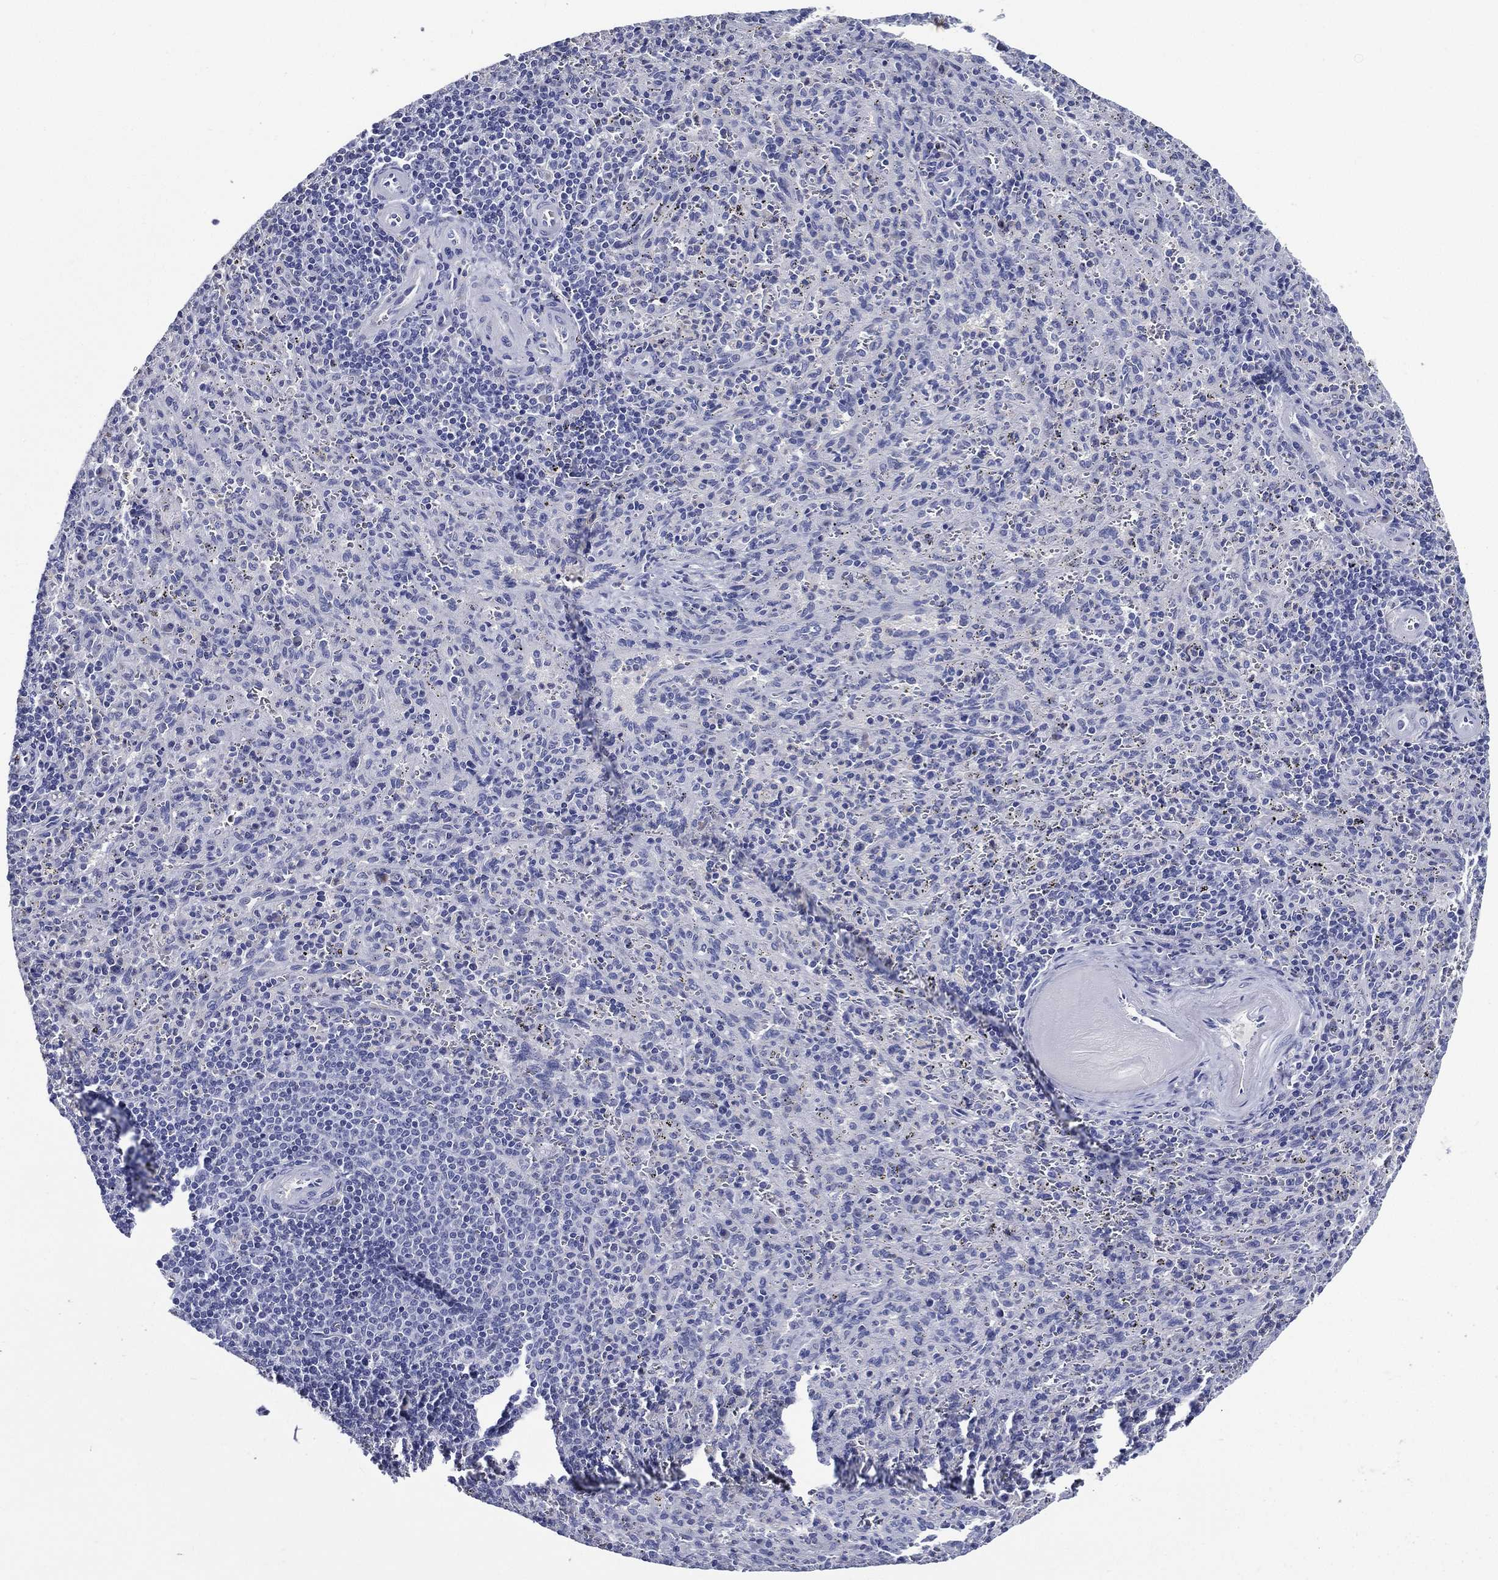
{"staining": {"intensity": "negative", "quantity": "none", "location": "none"}, "tissue": "spleen", "cell_type": "Cells in red pulp", "image_type": "normal", "snomed": [{"axis": "morphology", "description": "Normal tissue, NOS"}, {"axis": "topography", "description": "Spleen"}], "caption": "Immunohistochemistry image of normal human spleen stained for a protein (brown), which reveals no staining in cells in red pulp.", "gene": "ACE2", "patient": {"sex": "male", "age": 57}}